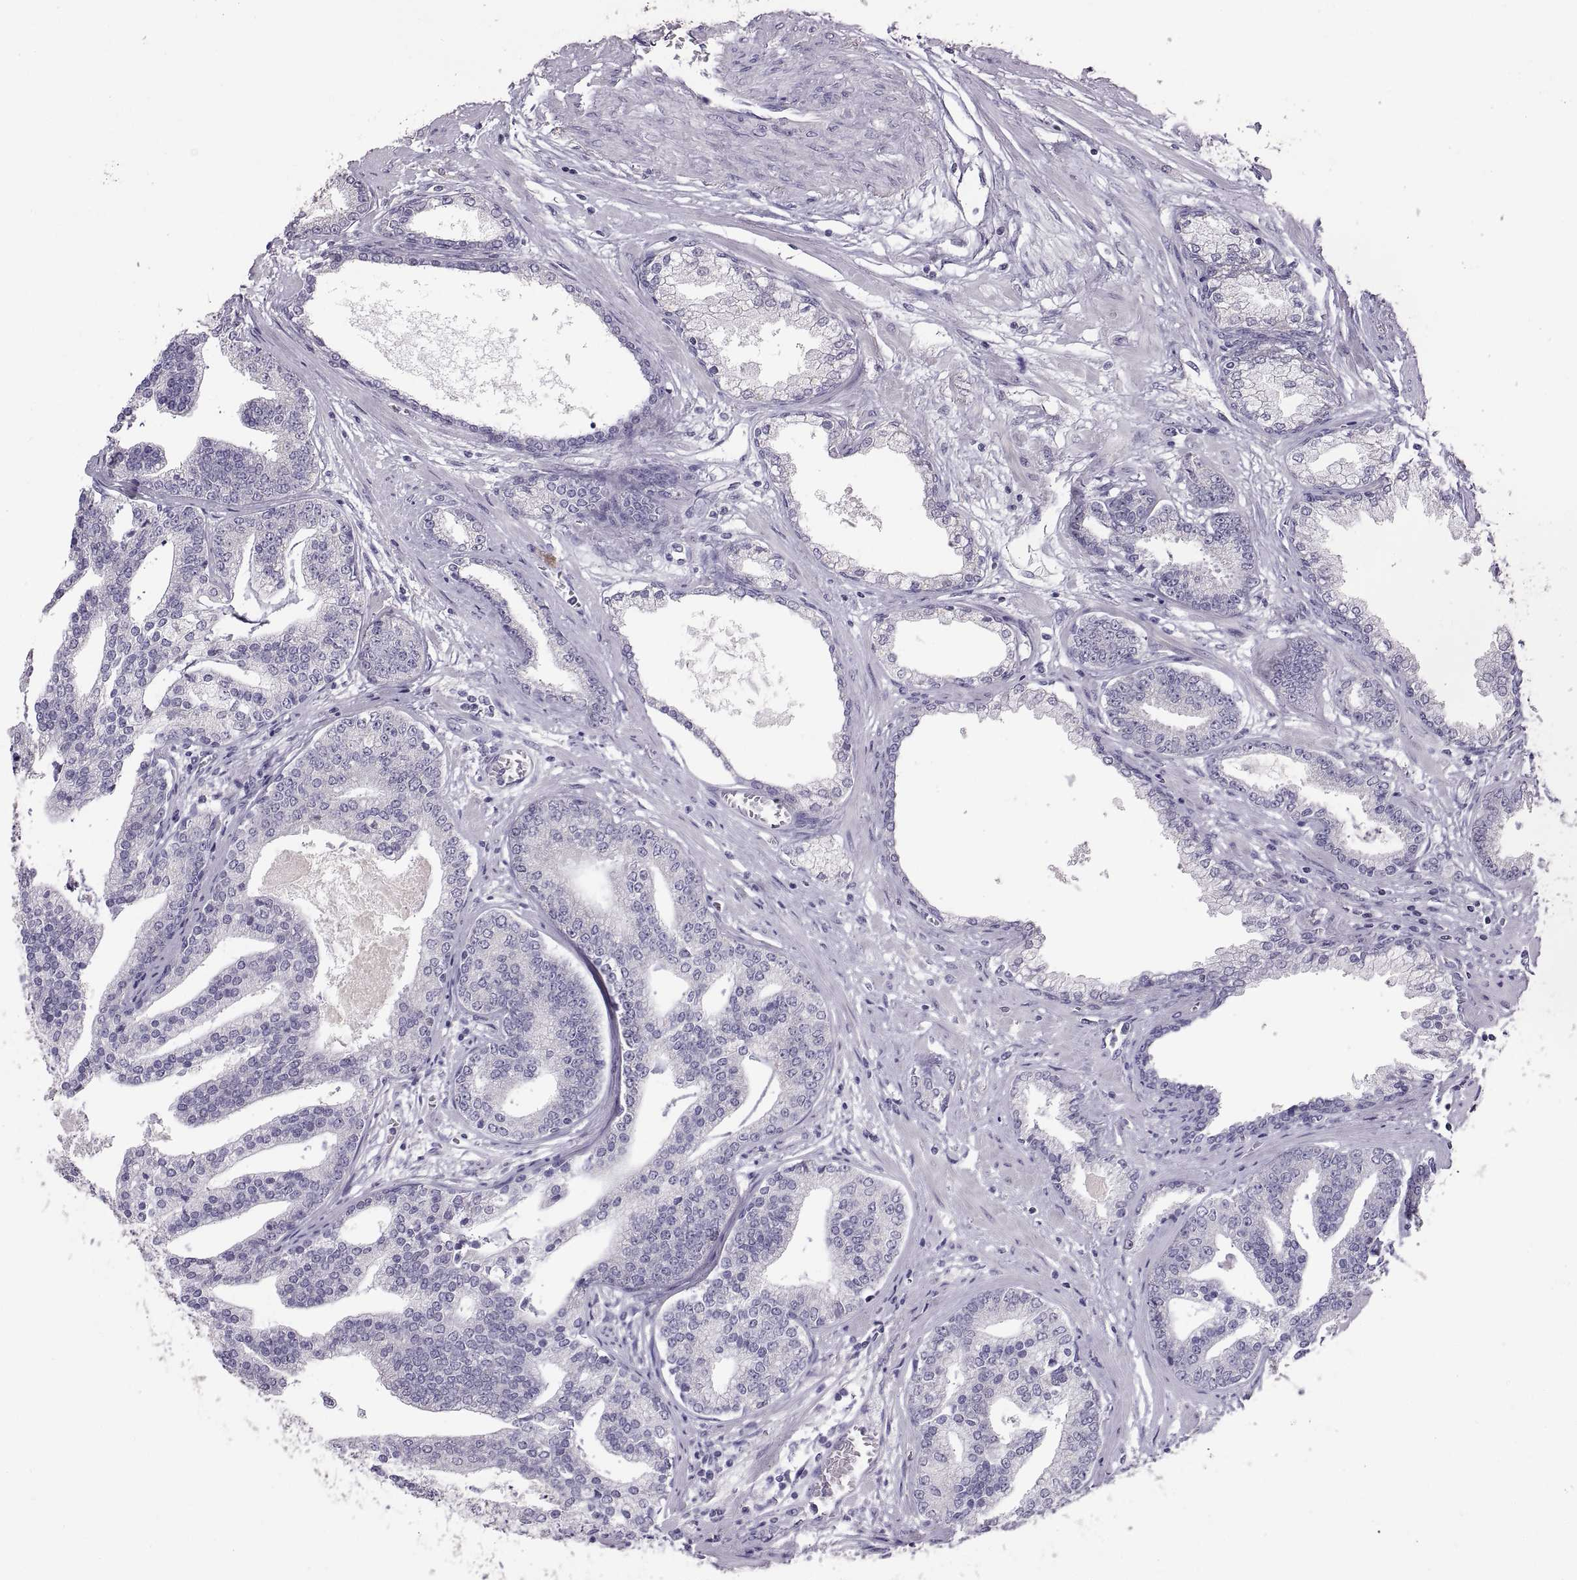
{"staining": {"intensity": "negative", "quantity": "none", "location": "none"}, "tissue": "prostate cancer", "cell_type": "Tumor cells", "image_type": "cancer", "snomed": [{"axis": "morphology", "description": "Adenocarcinoma, NOS"}, {"axis": "topography", "description": "Prostate"}], "caption": "Micrograph shows no significant protein positivity in tumor cells of prostate adenocarcinoma.", "gene": "WBP2NL", "patient": {"sex": "male", "age": 64}}